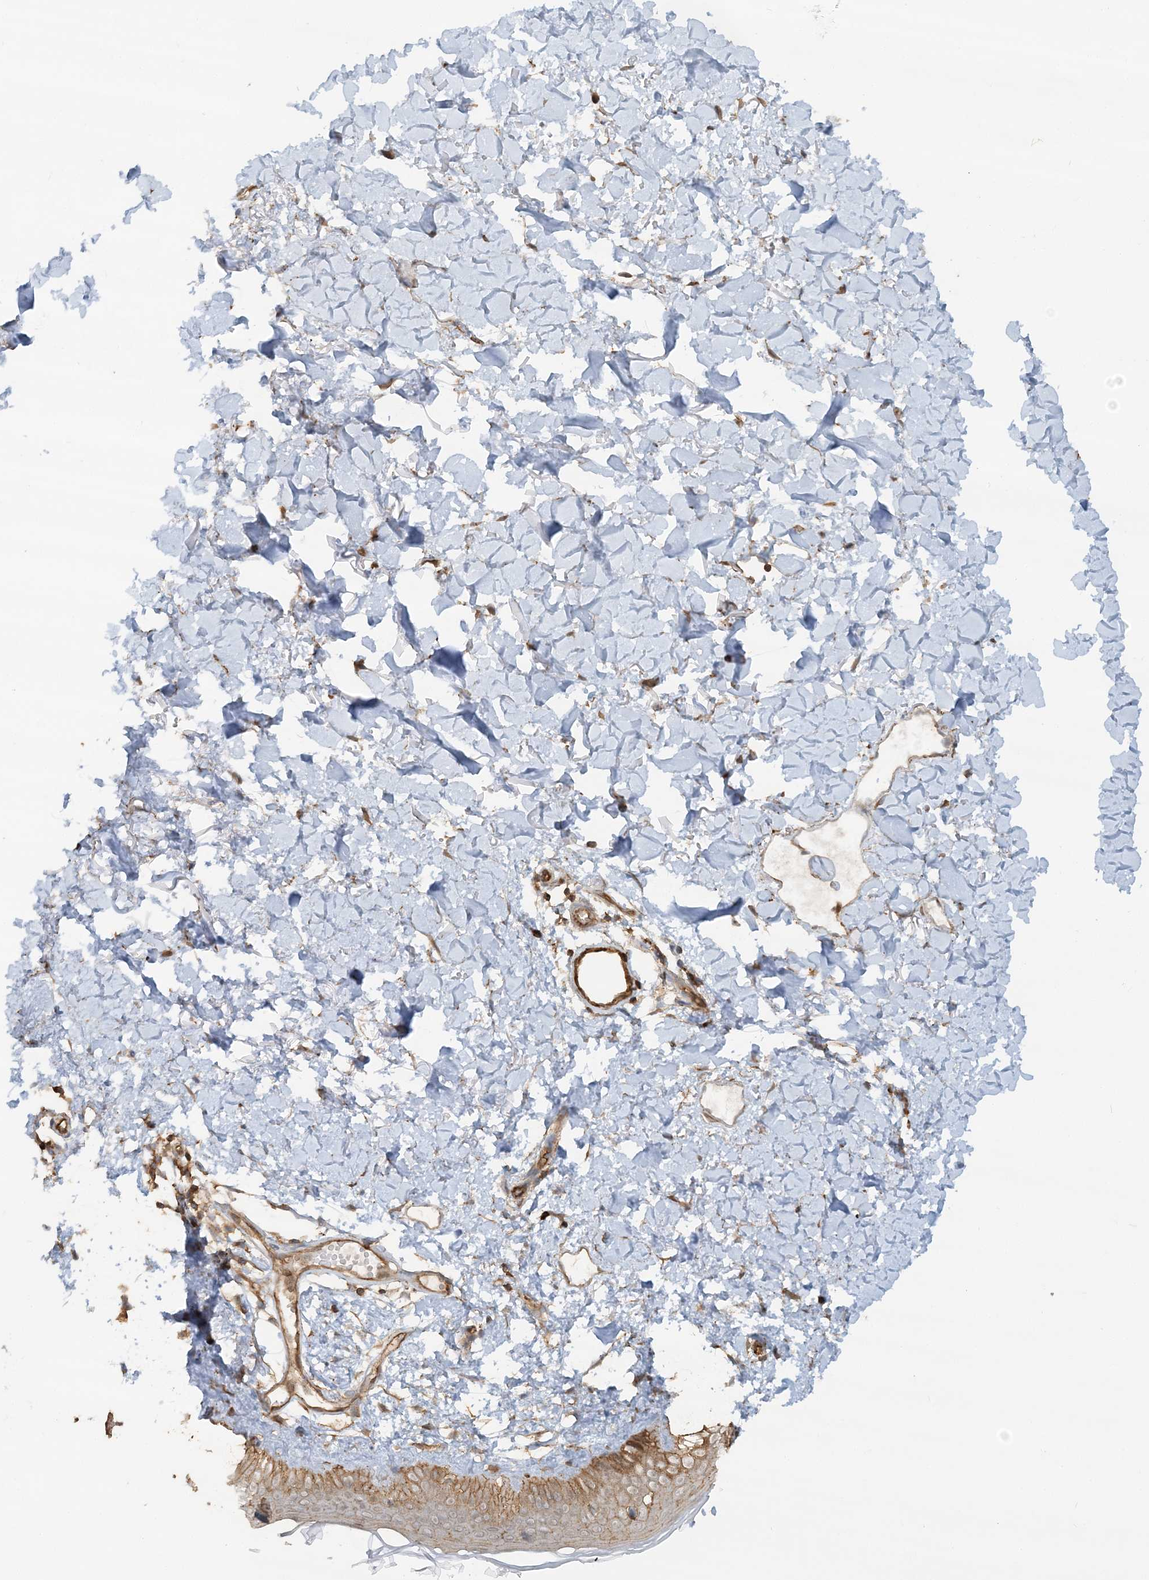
{"staining": {"intensity": "moderate", "quantity": ">75%", "location": "cytoplasmic/membranous"}, "tissue": "skin", "cell_type": "Fibroblasts", "image_type": "normal", "snomed": [{"axis": "morphology", "description": "Normal tissue, NOS"}, {"axis": "topography", "description": "Skin"}], "caption": "An immunohistochemistry micrograph of normal tissue is shown. Protein staining in brown labels moderate cytoplasmic/membranous positivity in skin within fibroblasts. Ihc stains the protein of interest in brown and the nuclei are stained blue.", "gene": "DSTN", "patient": {"sex": "female", "age": 58}}